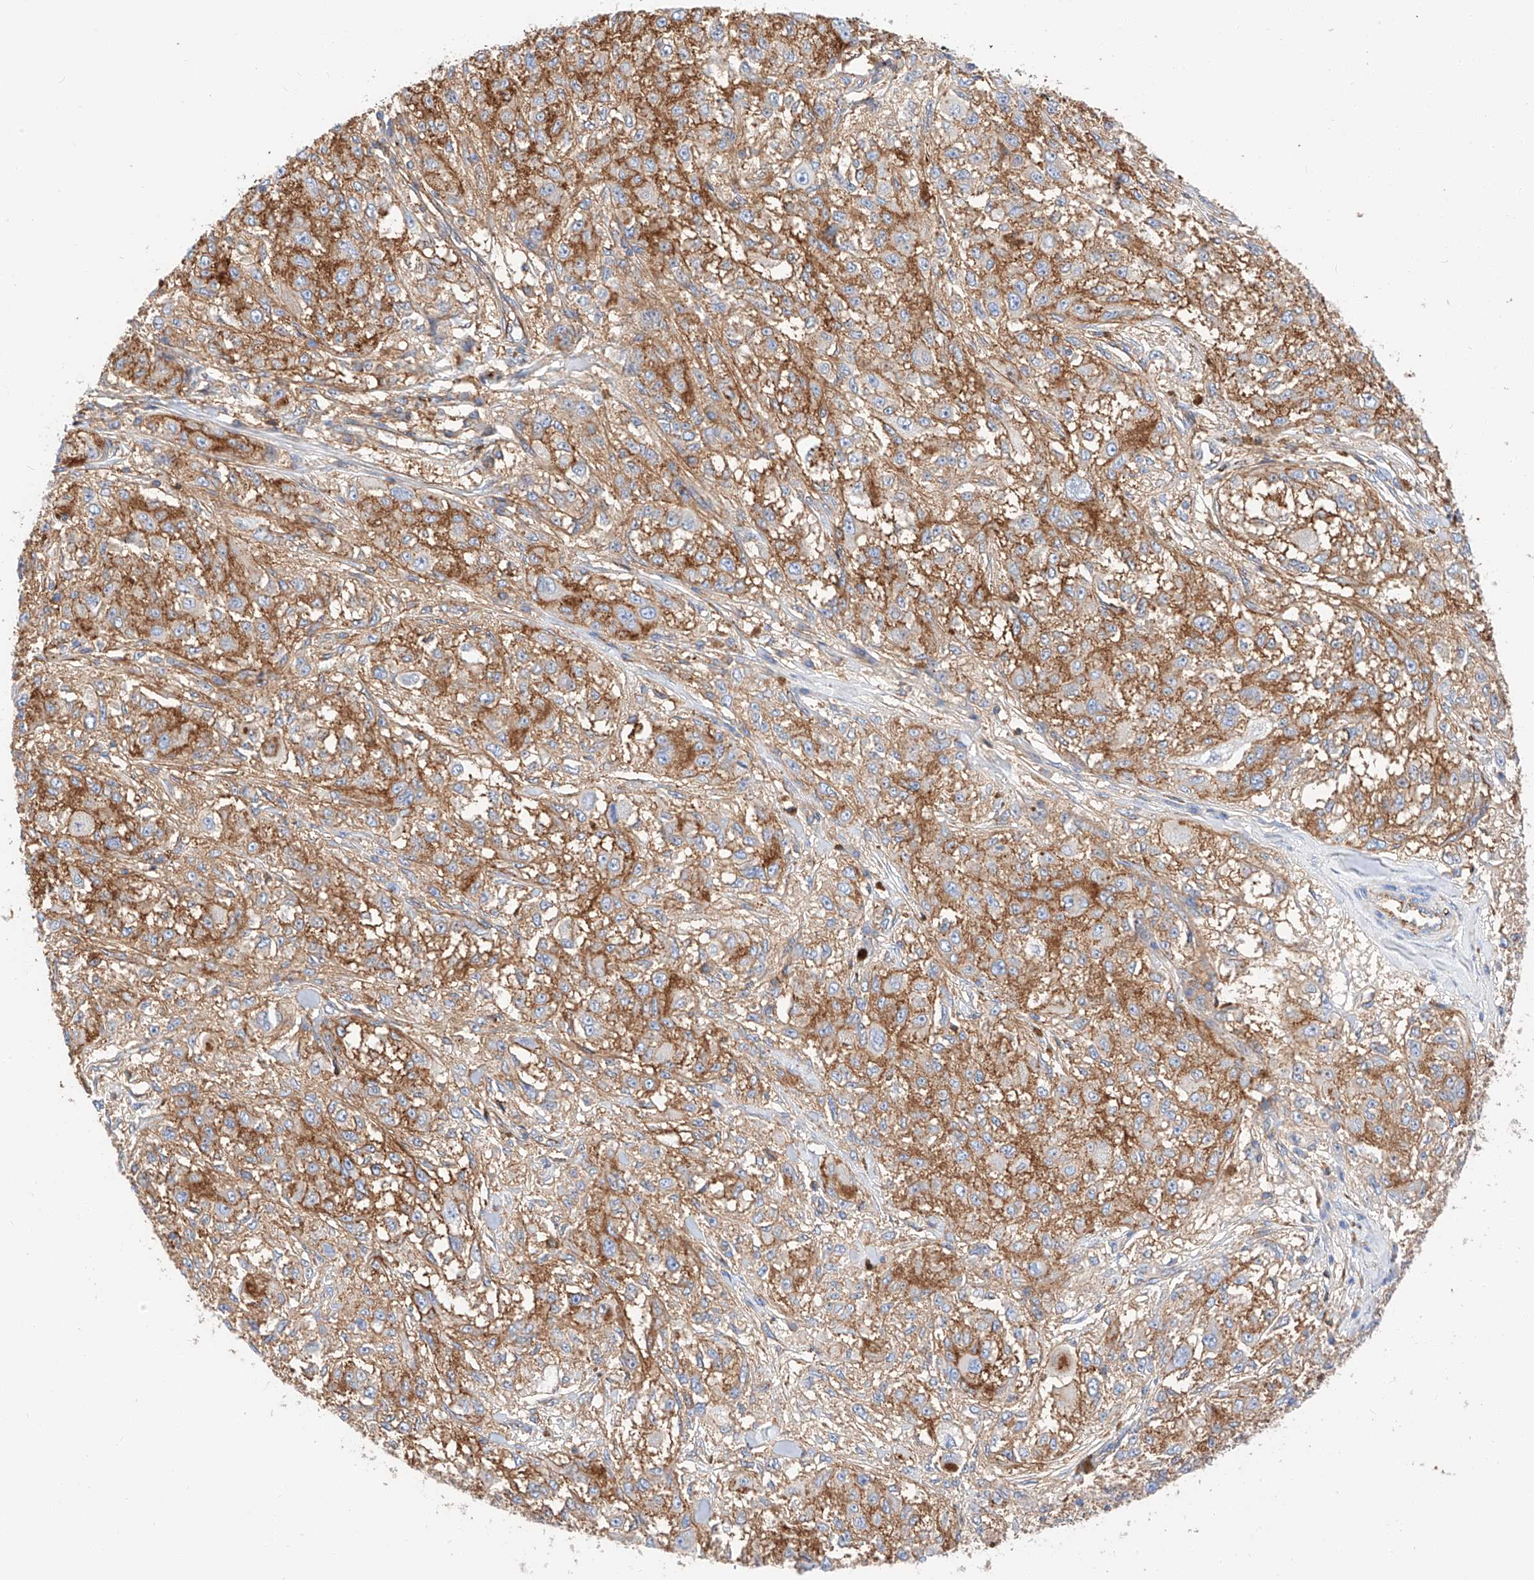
{"staining": {"intensity": "moderate", "quantity": ">75%", "location": "cytoplasmic/membranous"}, "tissue": "melanoma", "cell_type": "Tumor cells", "image_type": "cancer", "snomed": [{"axis": "morphology", "description": "Necrosis, NOS"}, {"axis": "morphology", "description": "Malignant melanoma, NOS"}, {"axis": "topography", "description": "Skin"}], "caption": "High-power microscopy captured an immunohistochemistry photomicrograph of melanoma, revealing moderate cytoplasmic/membranous expression in approximately >75% of tumor cells. (DAB IHC with brightfield microscopy, high magnification).", "gene": "HAUS4", "patient": {"sex": "female", "age": 87}}